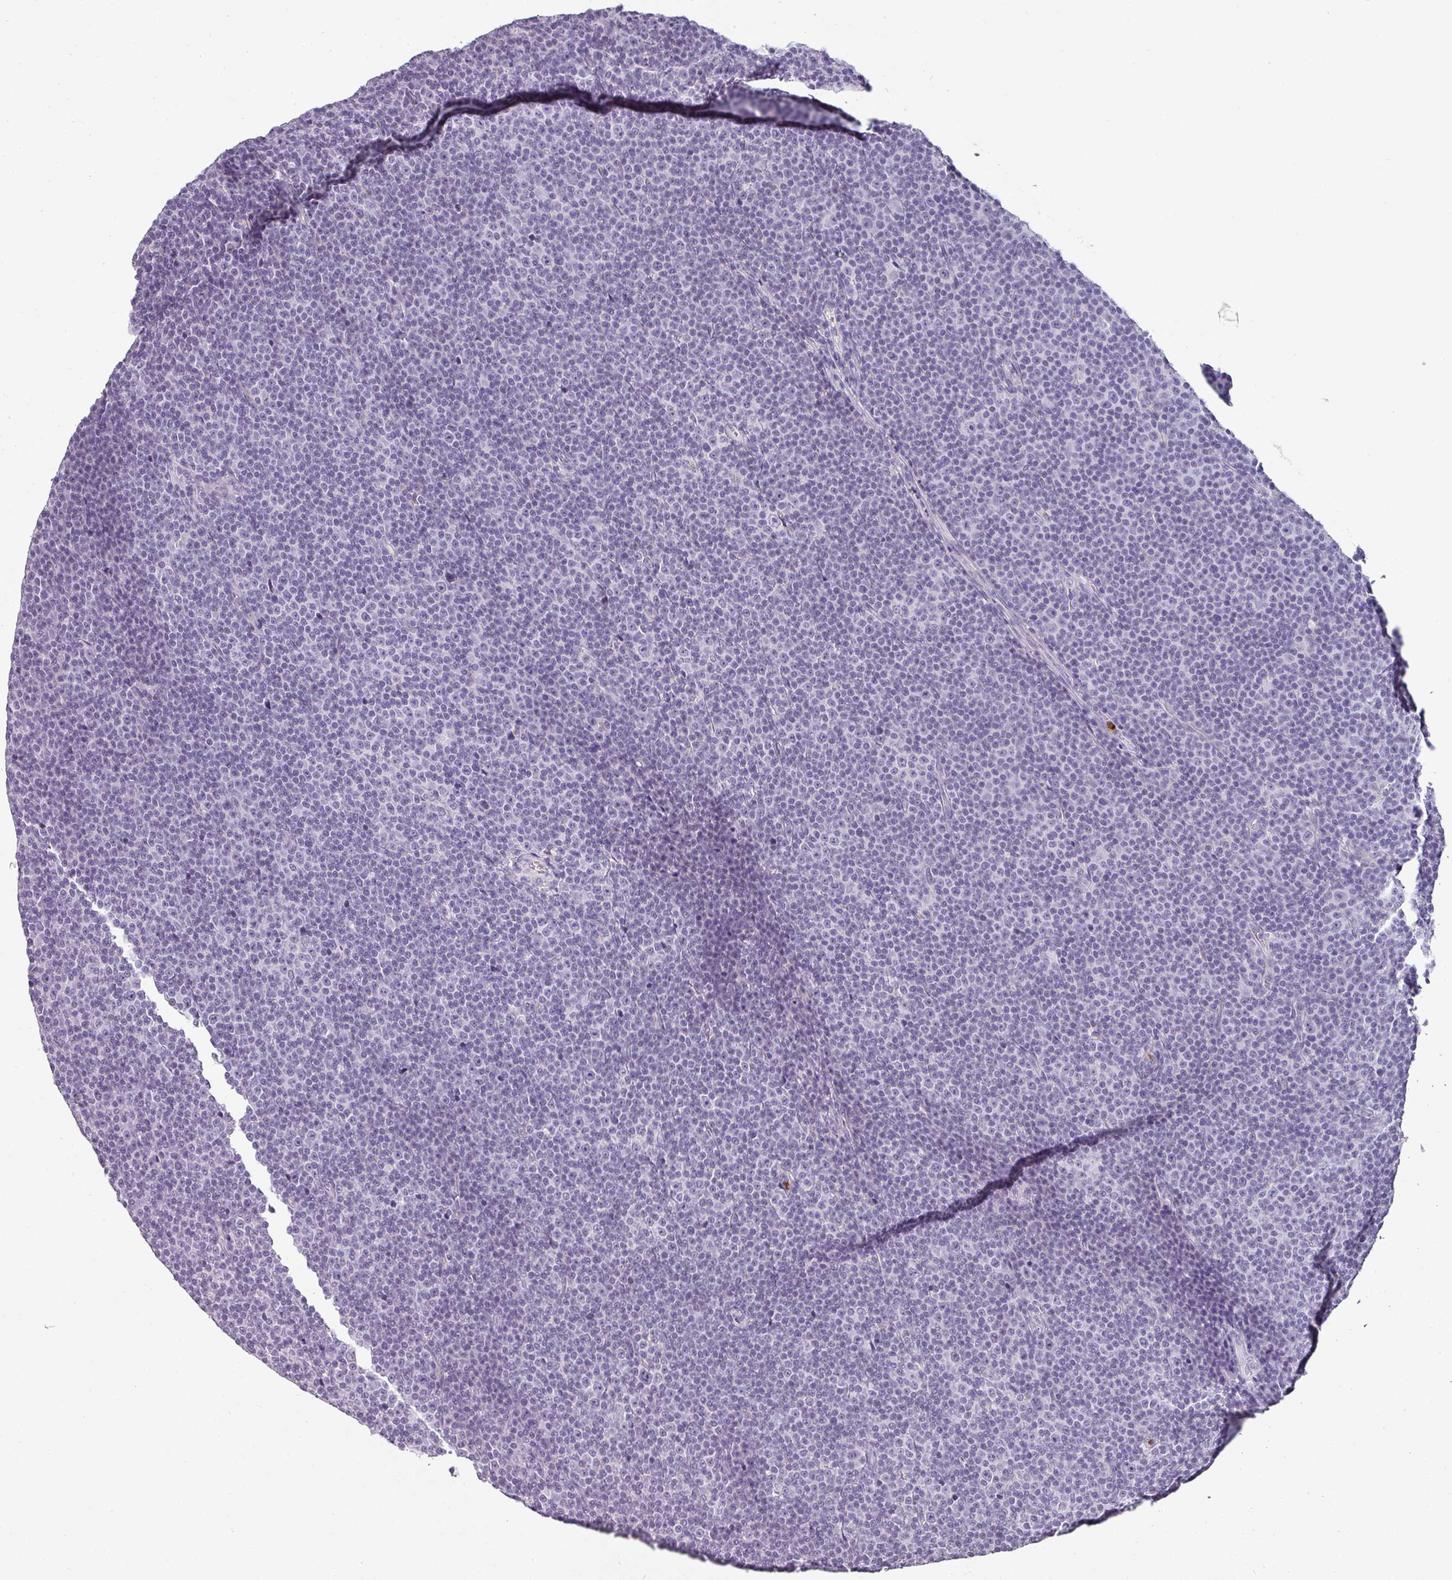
{"staining": {"intensity": "negative", "quantity": "none", "location": "none"}, "tissue": "lymphoma", "cell_type": "Tumor cells", "image_type": "cancer", "snomed": [{"axis": "morphology", "description": "Malignant lymphoma, non-Hodgkin's type, Low grade"}, {"axis": "topography", "description": "Lymph node"}], "caption": "This is a photomicrograph of immunohistochemistry staining of lymphoma, which shows no expression in tumor cells.", "gene": "CAMP", "patient": {"sex": "female", "age": 67}}